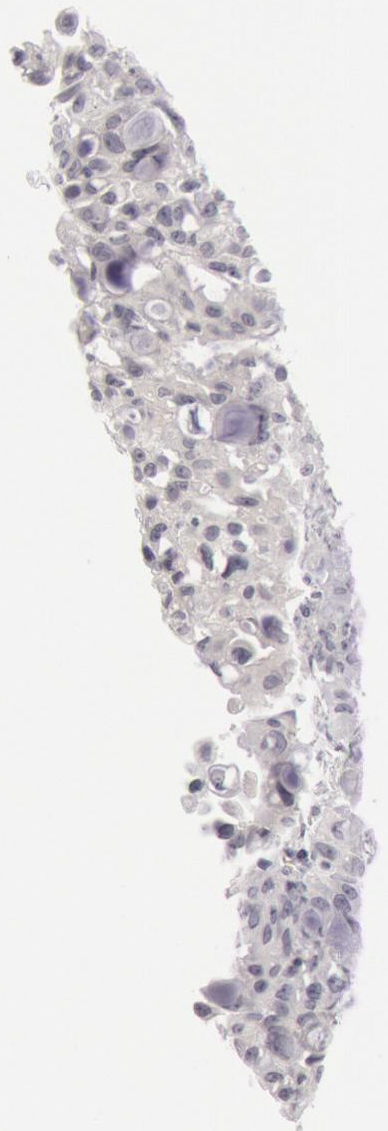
{"staining": {"intensity": "negative", "quantity": "none", "location": "none"}, "tissue": "lung cancer", "cell_type": "Tumor cells", "image_type": "cancer", "snomed": [{"axis": "morphology", "description": "Adenocarcinoma, NOS"}, {"axis": "topography", "description": "Lung"}], "caption": "An IHC photomicrograph of adenocarcinoma (lung) is shown. There is no staining in tumor cells of adenocarcinoma (lung).", "gene": "KRT16", "patient": {"sex": "female", "age": 44}}